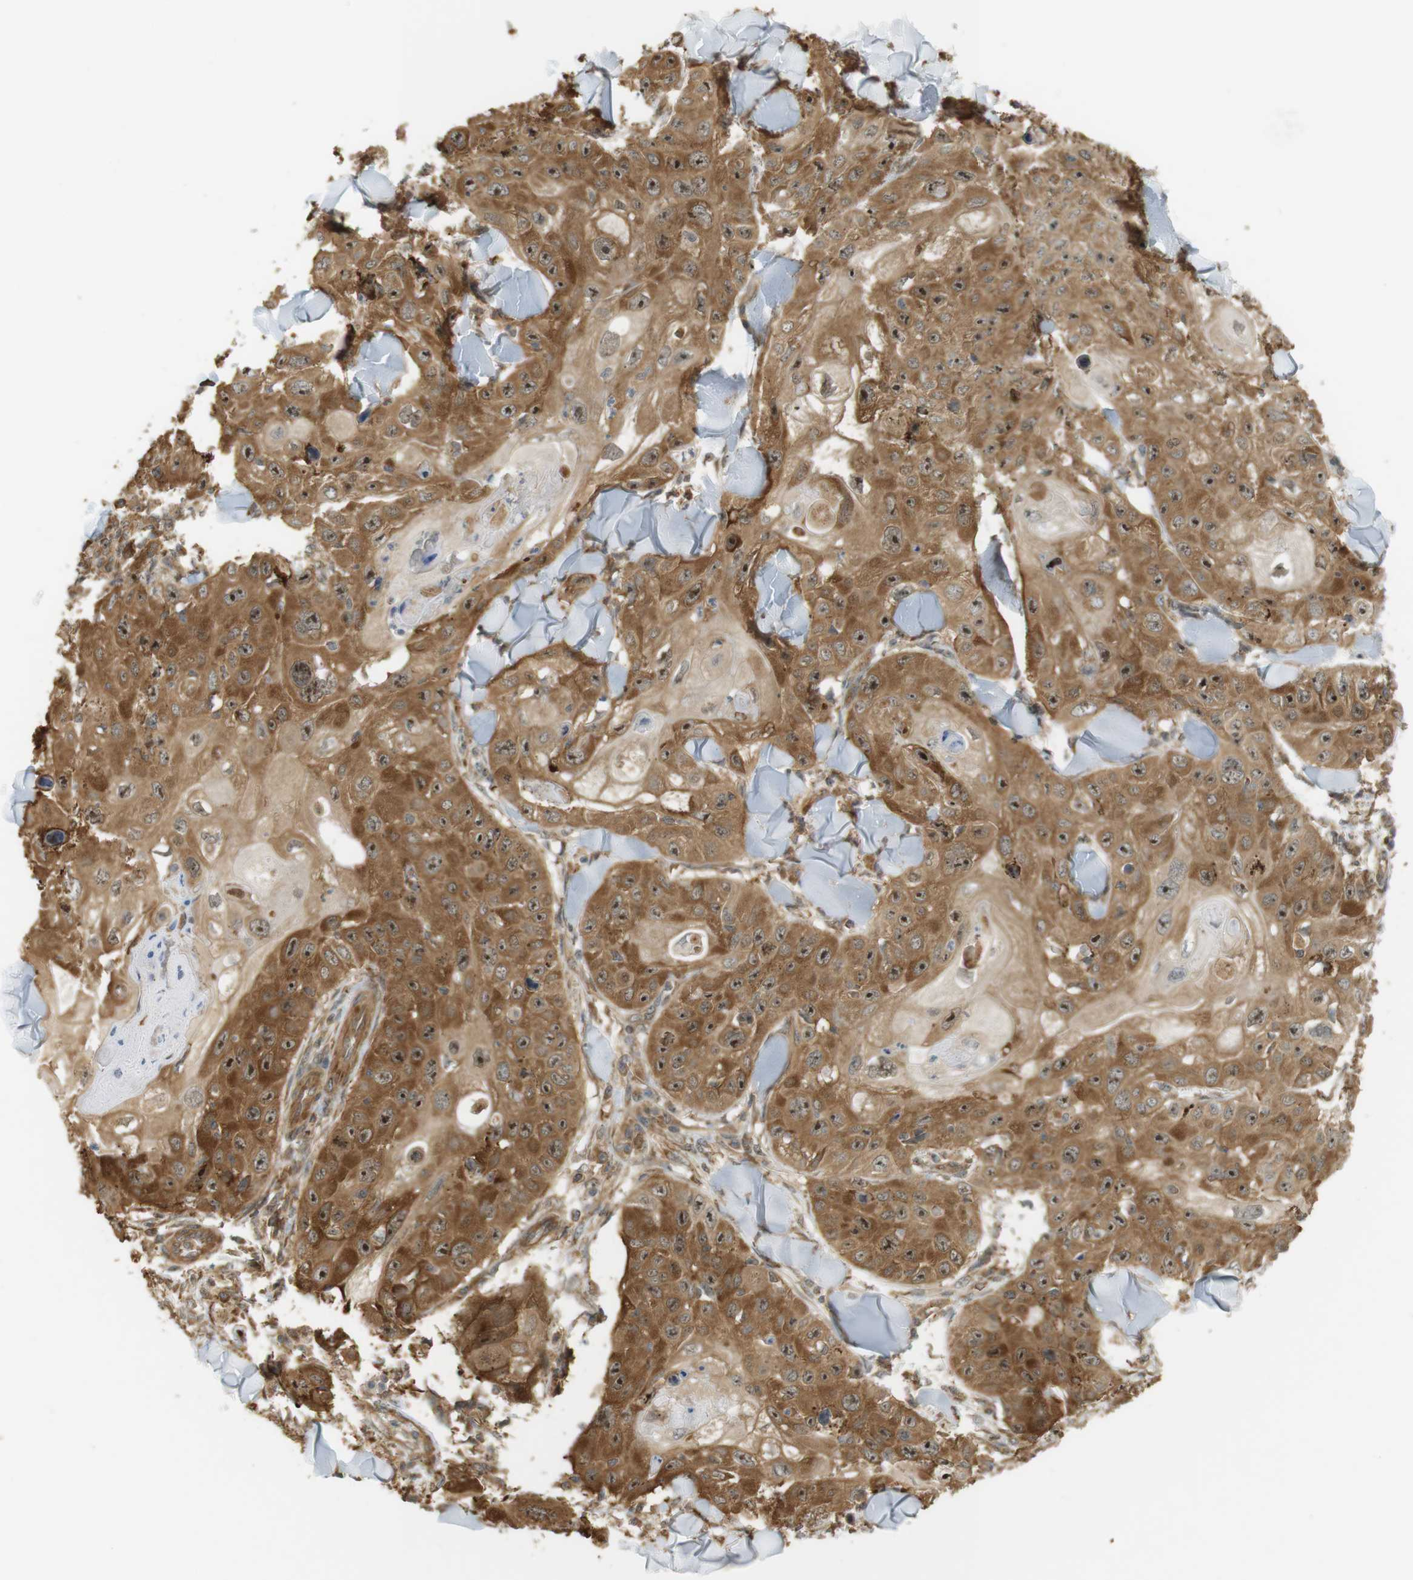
{"staining": {"intensity": "moderate", "quantity": ">75%", "location": "cytoplasmic/membranous,nuclear"}, "tissue": "skin cancer", "cell_type": "Tumor cells", "image_type": "cancer", "snomed": [{"axis": "morphology", "description": "Squamous cell carcinoma, NOS"}, {"axis": "topography", "description": "Skin"}], "caption": "Protein expression analysis of human skin cancer (squamous cell carcinoma) reveals moderate cytoplasmic/membranous and nuclear staining in about >75% of tumor cells.", "gene": "PA2G4", "patient": {"sex": "male", "age": 86}}